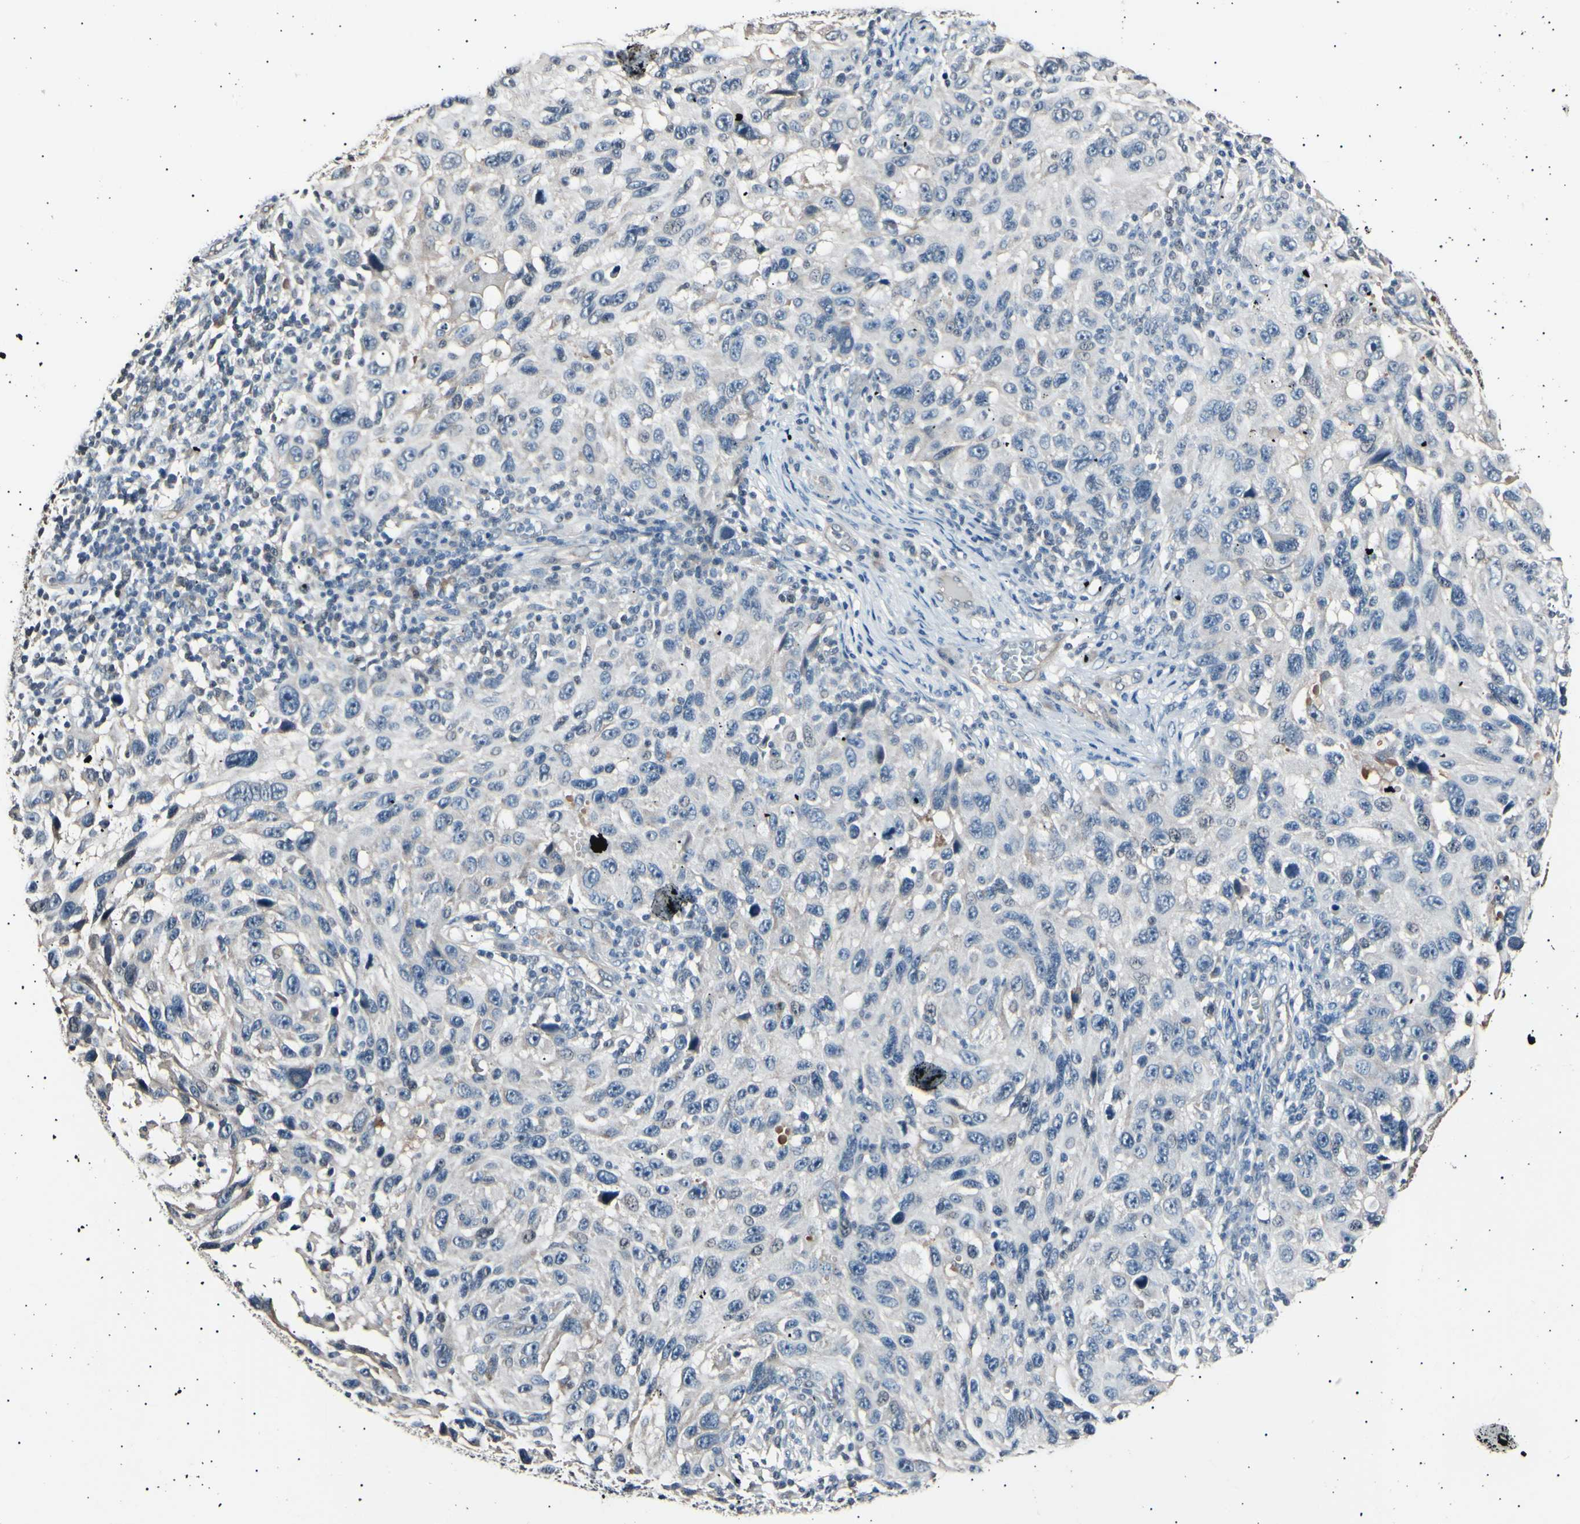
{"staining": {"intensity": "negative", "quantity": "none", "location": "none"}, "tissue": "melanoma", "cell_type": "Tumor cells", "image_type": "cancer", "snomed": [{"axis": "morphology", "description": "Malignant melanoma, NOS"}, {"axis": "topography", "description": "Skin"}], "caption": "An immunohistochemistry micrograph of melanoma is shown. There is no staining in tumor cells of melanoma.", "gene": "AK1", "patient": {"sex": "male", "age": 53}}